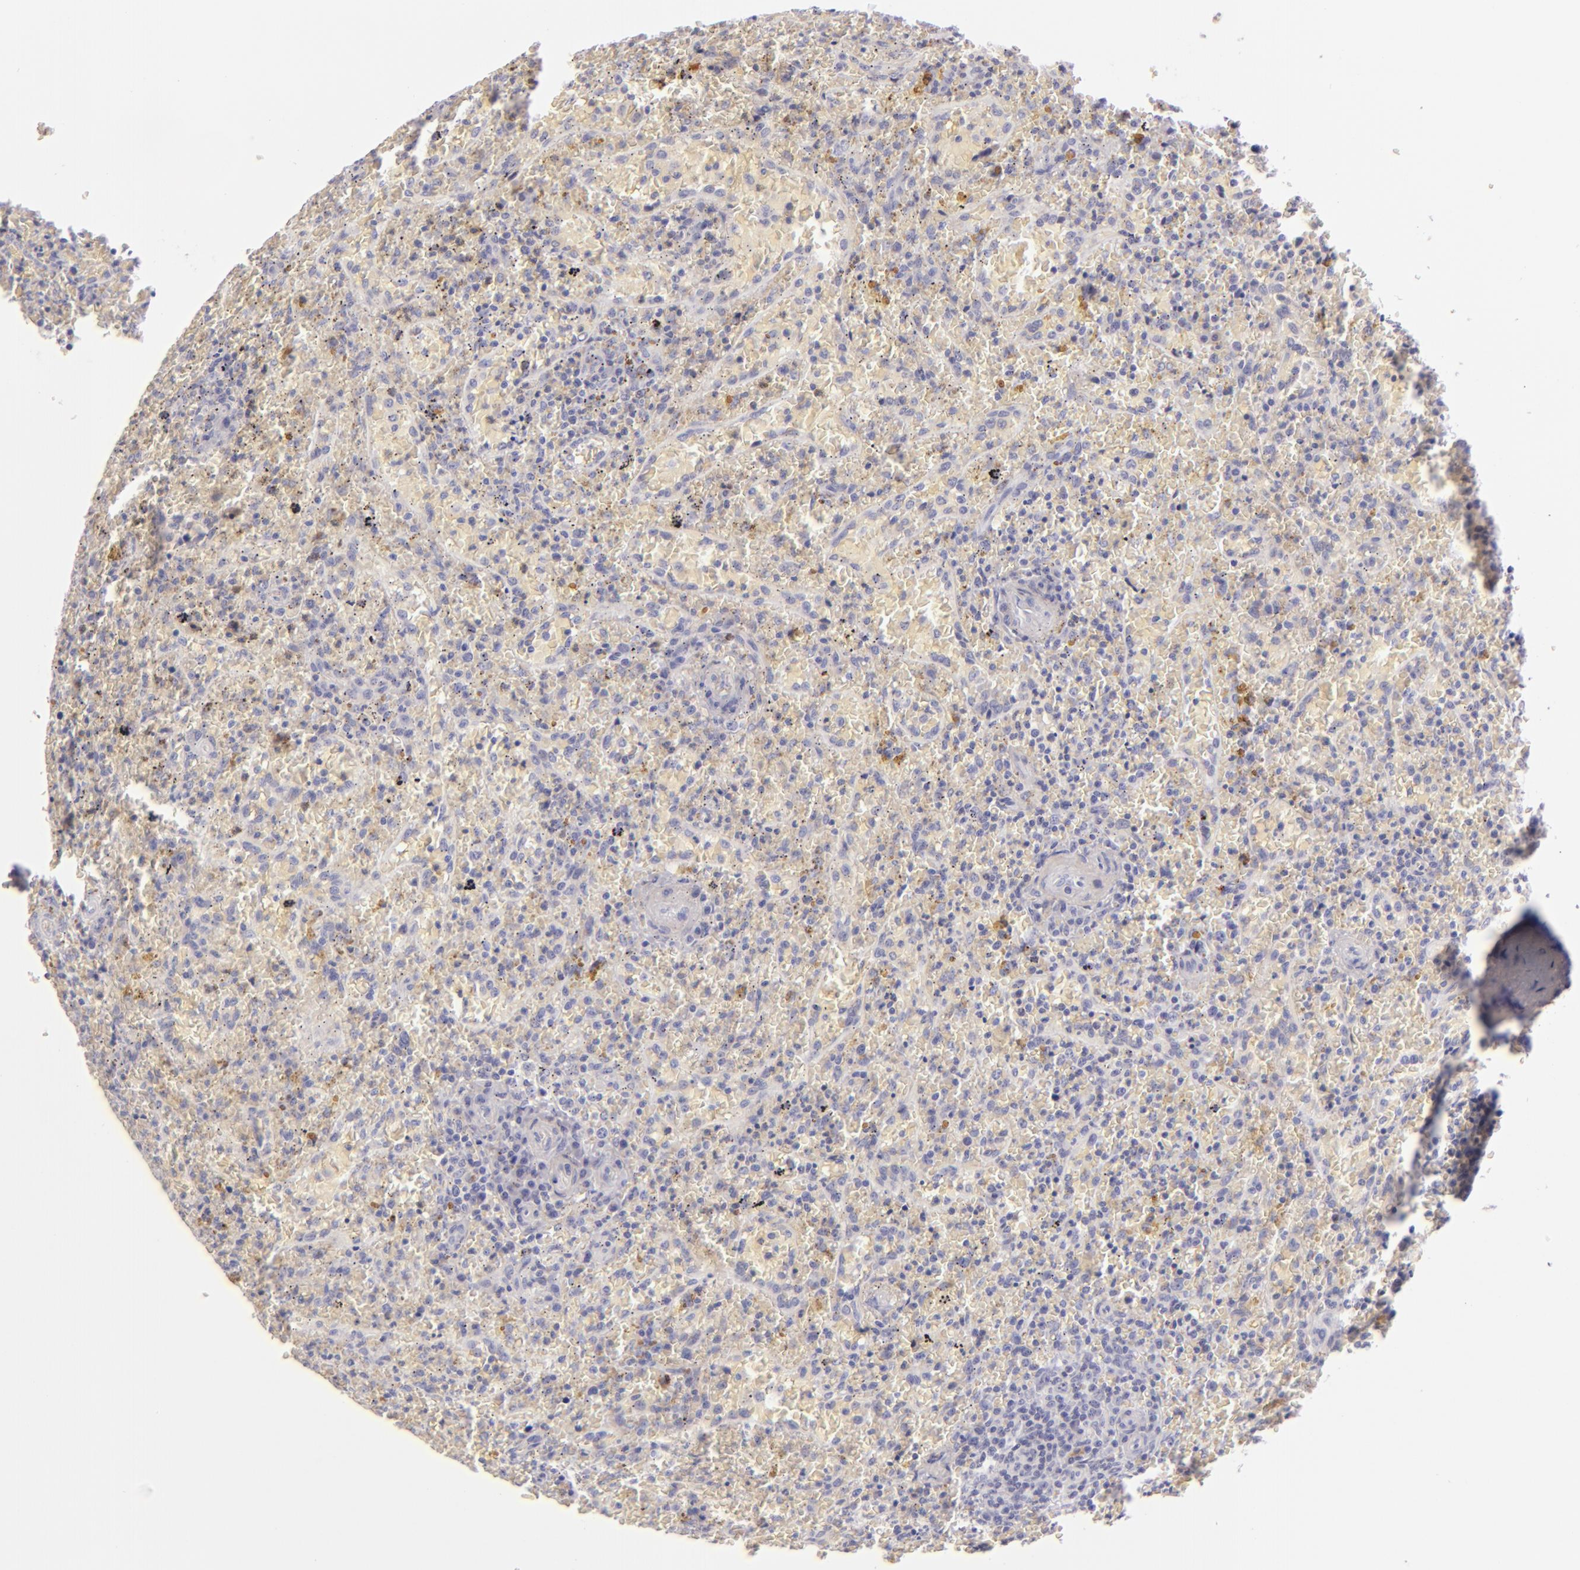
{"staining": {"intensity": "negative", "quantity": "none", "location": "none"}, "tissue": "lymphoma", "cell_type": "Tumor cells", "image_type": "cancer", "snomed": [{"axis": "morphology", "description": "Malignant lymphoma, non-Hodgkin's type, High grade"}, {"axis": "topography", "description": "Spleen"}, {"axis": "topography", "description": "Lymph node"}], "caption": "This is an immunohistochemistry histopathology image of human malignant lymphoma, non-Hodgkin's type (high-grade). There is no positivity in tumor cells.", "gene": "F13A1", "patient": {"sex": "female", "age": 70}}